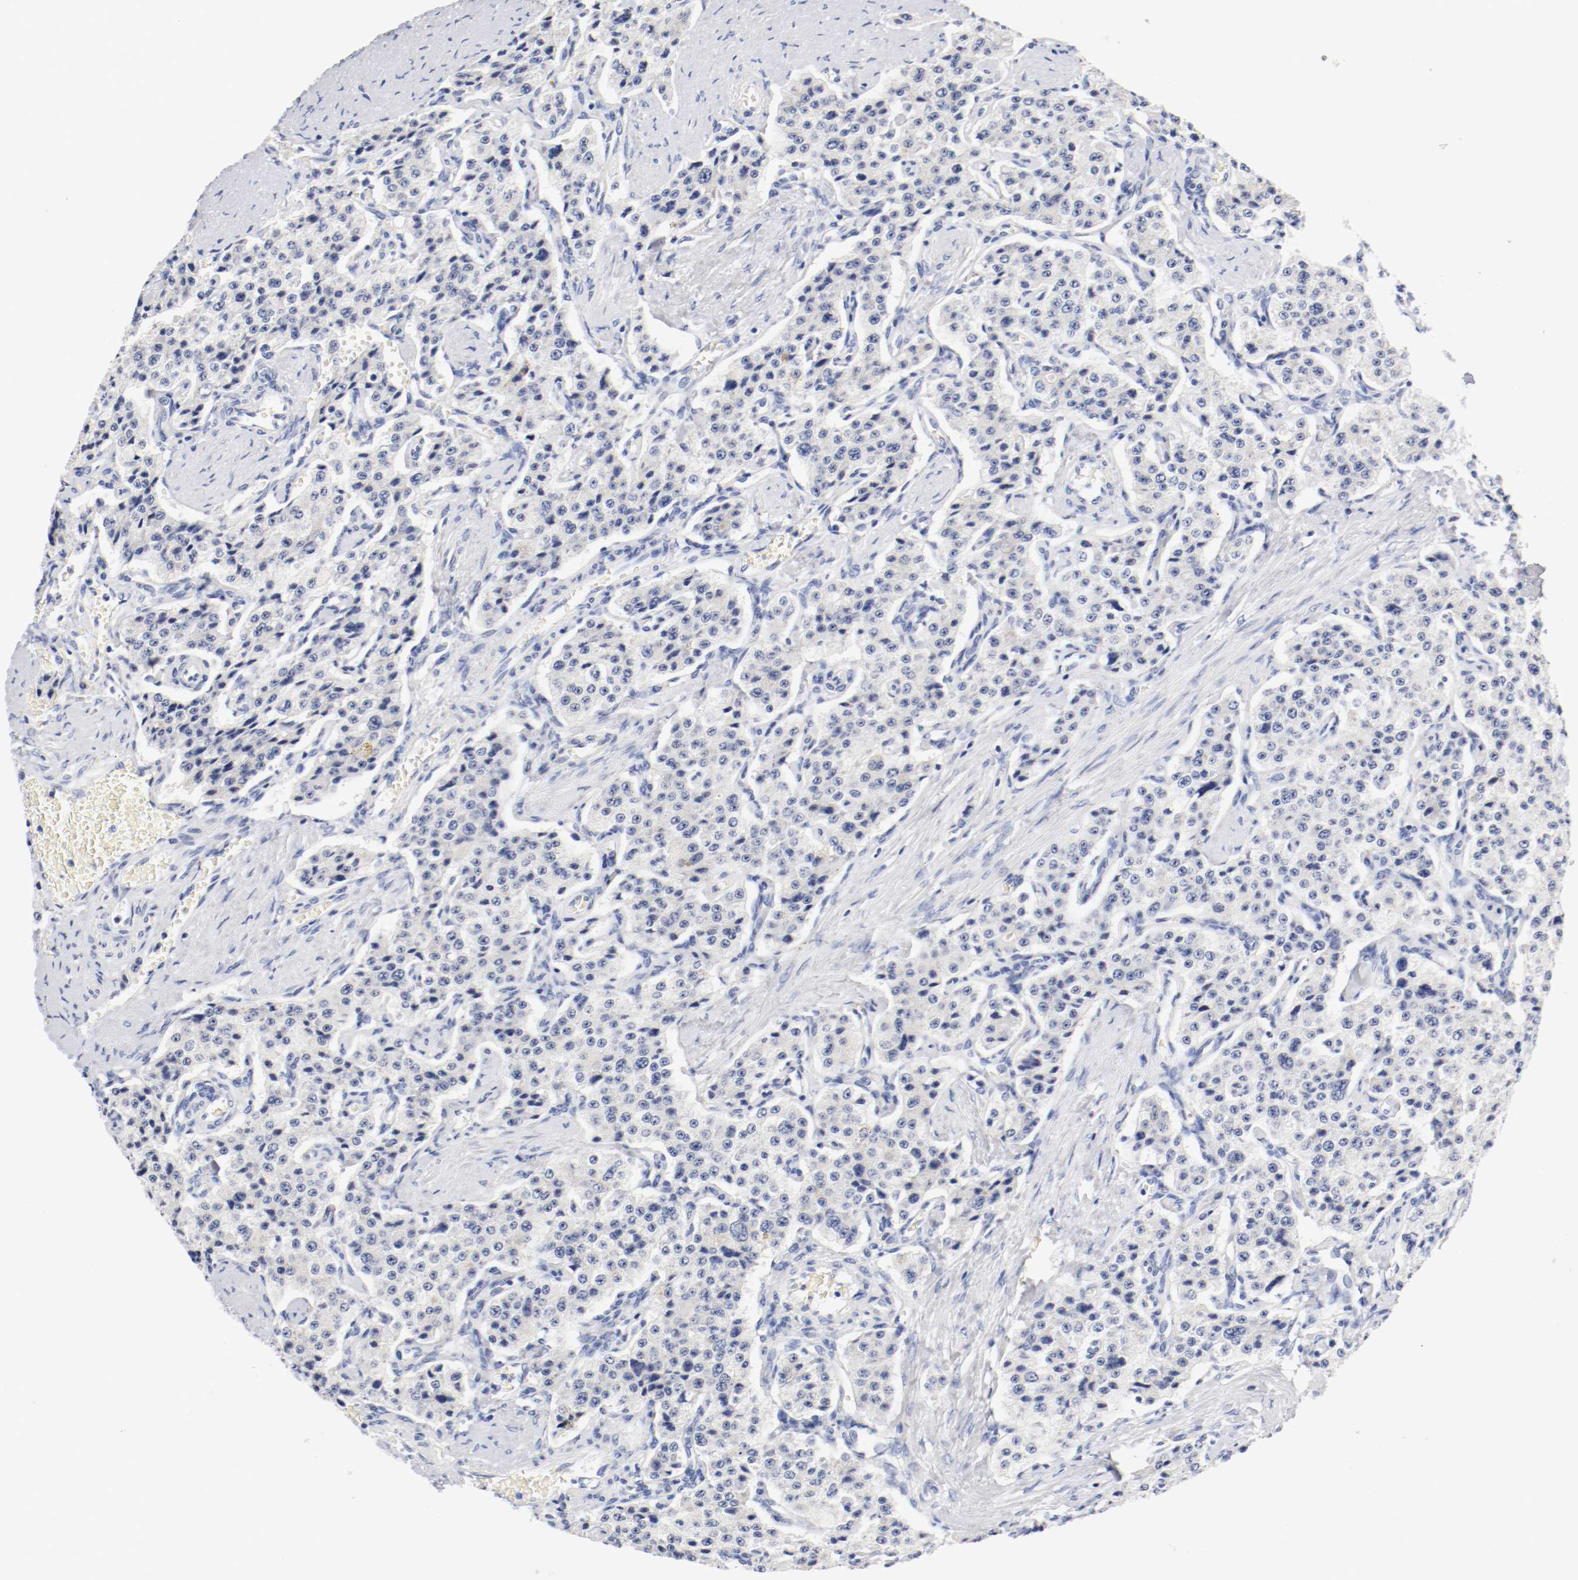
{"staining": {"intensity": "negative", "quantity": "none", "location": "none"}, "tissue": "carcinoid", "cell_type": "Tumor cells", "image_type": "cancer", "snomed": [{"axis": "morphology", "description": "Carcinoid, malignant, NOS"}, {"axis": "topography", "description": "Small intestine"}], "caption": "Immunohistochemistry (IHC) micrograph of human carcinoid (malignant) stained for a protein (brown), which reveals no positivity in tumor cells.", "gene": "HOMER1", "patient": {"sex": "male", "age": 52}}